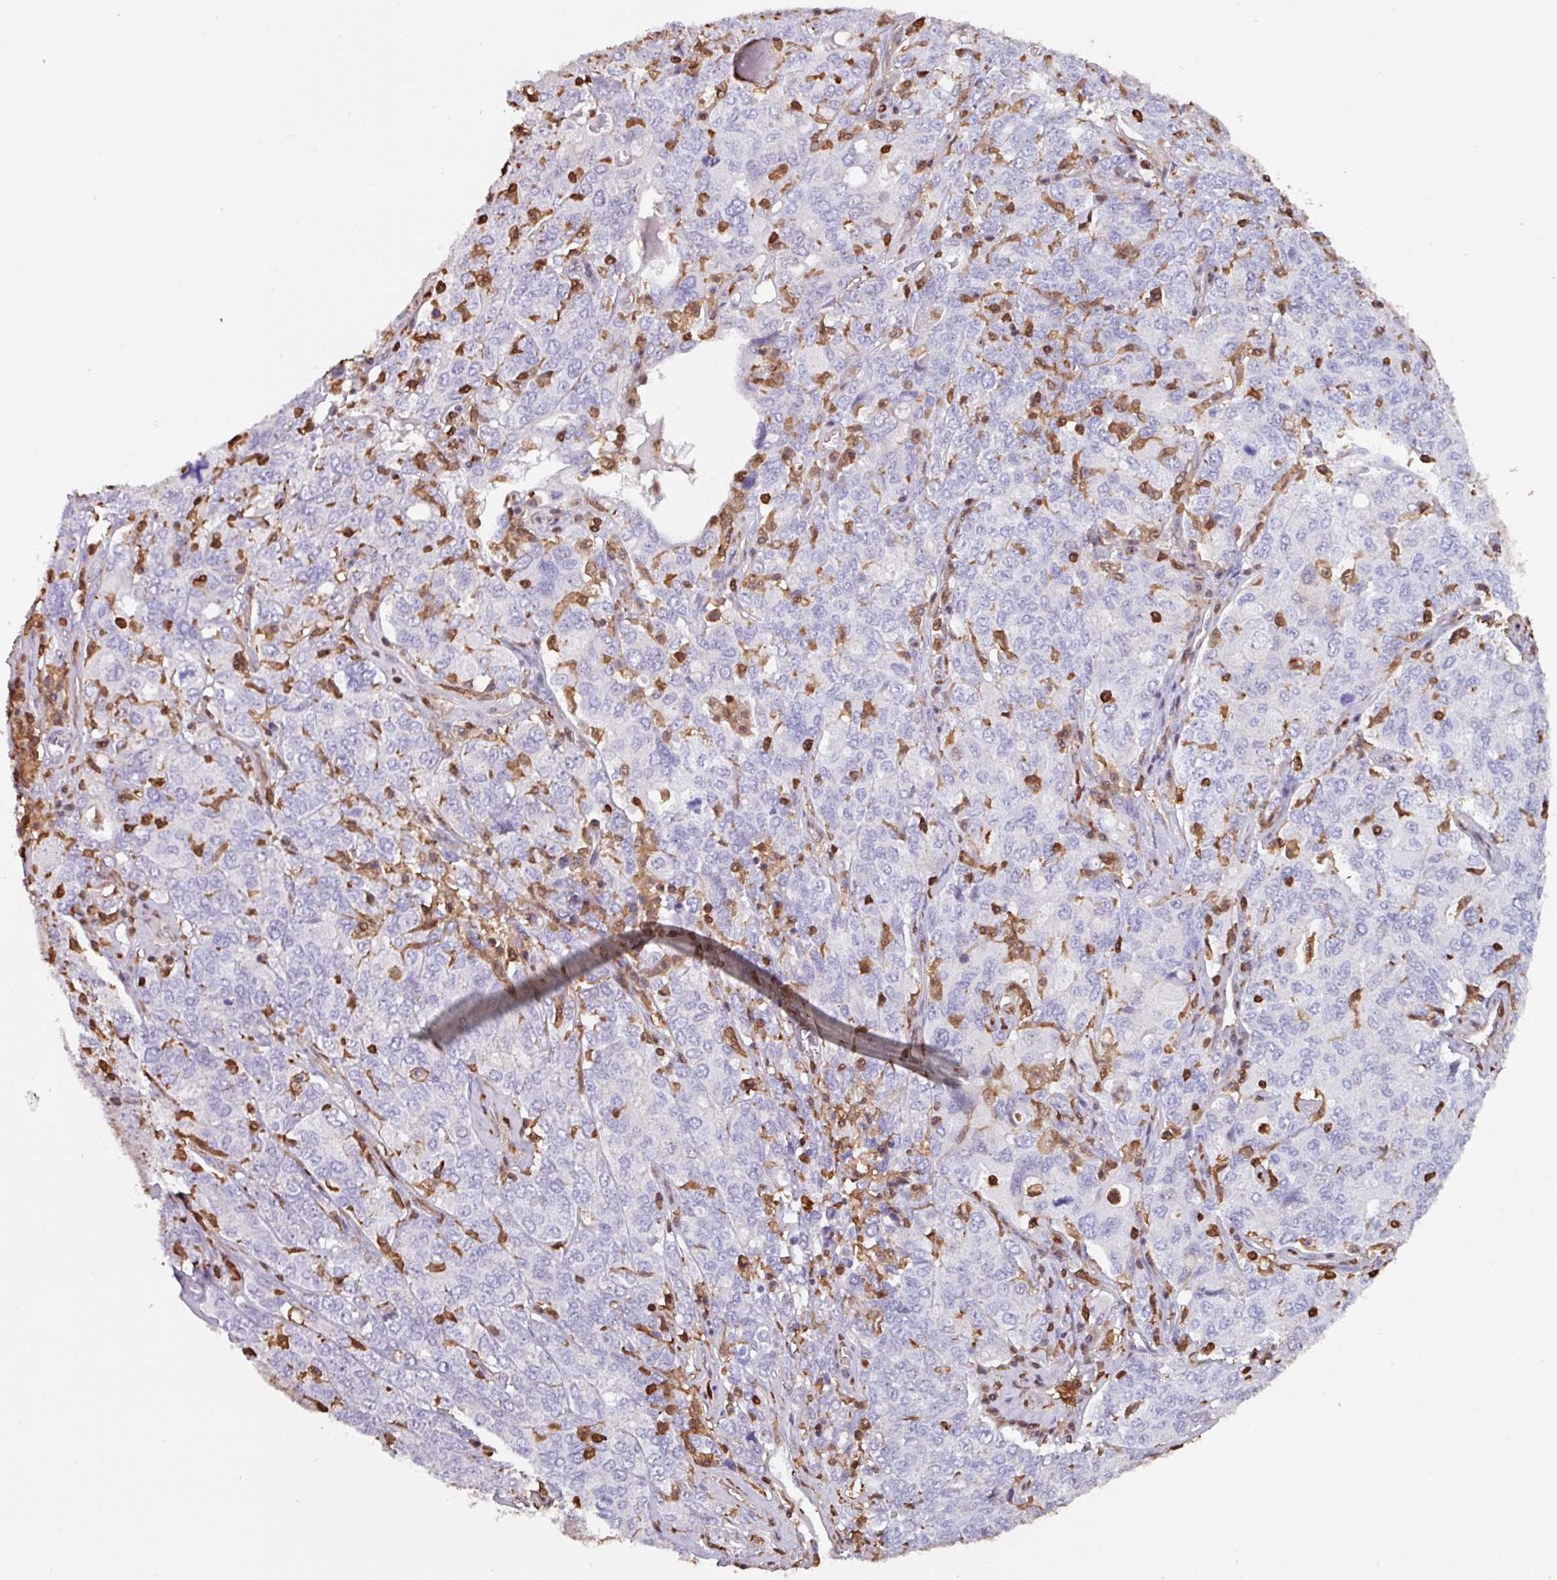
{"staining": {"intensity": "negative", "quantity": "none", "location": "none"}, "tissue": "ovarian cancer", "cell_type": "Tumor cells", "image_type": "cancer", "snomed": [{"axis": "morphology", "description": "Carcinoma, endometroid"}, {"axis": "topography", "description": "Ovary"}], "caption": "IHC photomicrograph of neoplastic tissue: human ovarian cancer (endometroid carcinoma) stained with DAB demonstrates no significant protein positivity in tumor cells.", "gene": "ARHGDIB", "patient": {"sex": "female", "age": 62}}